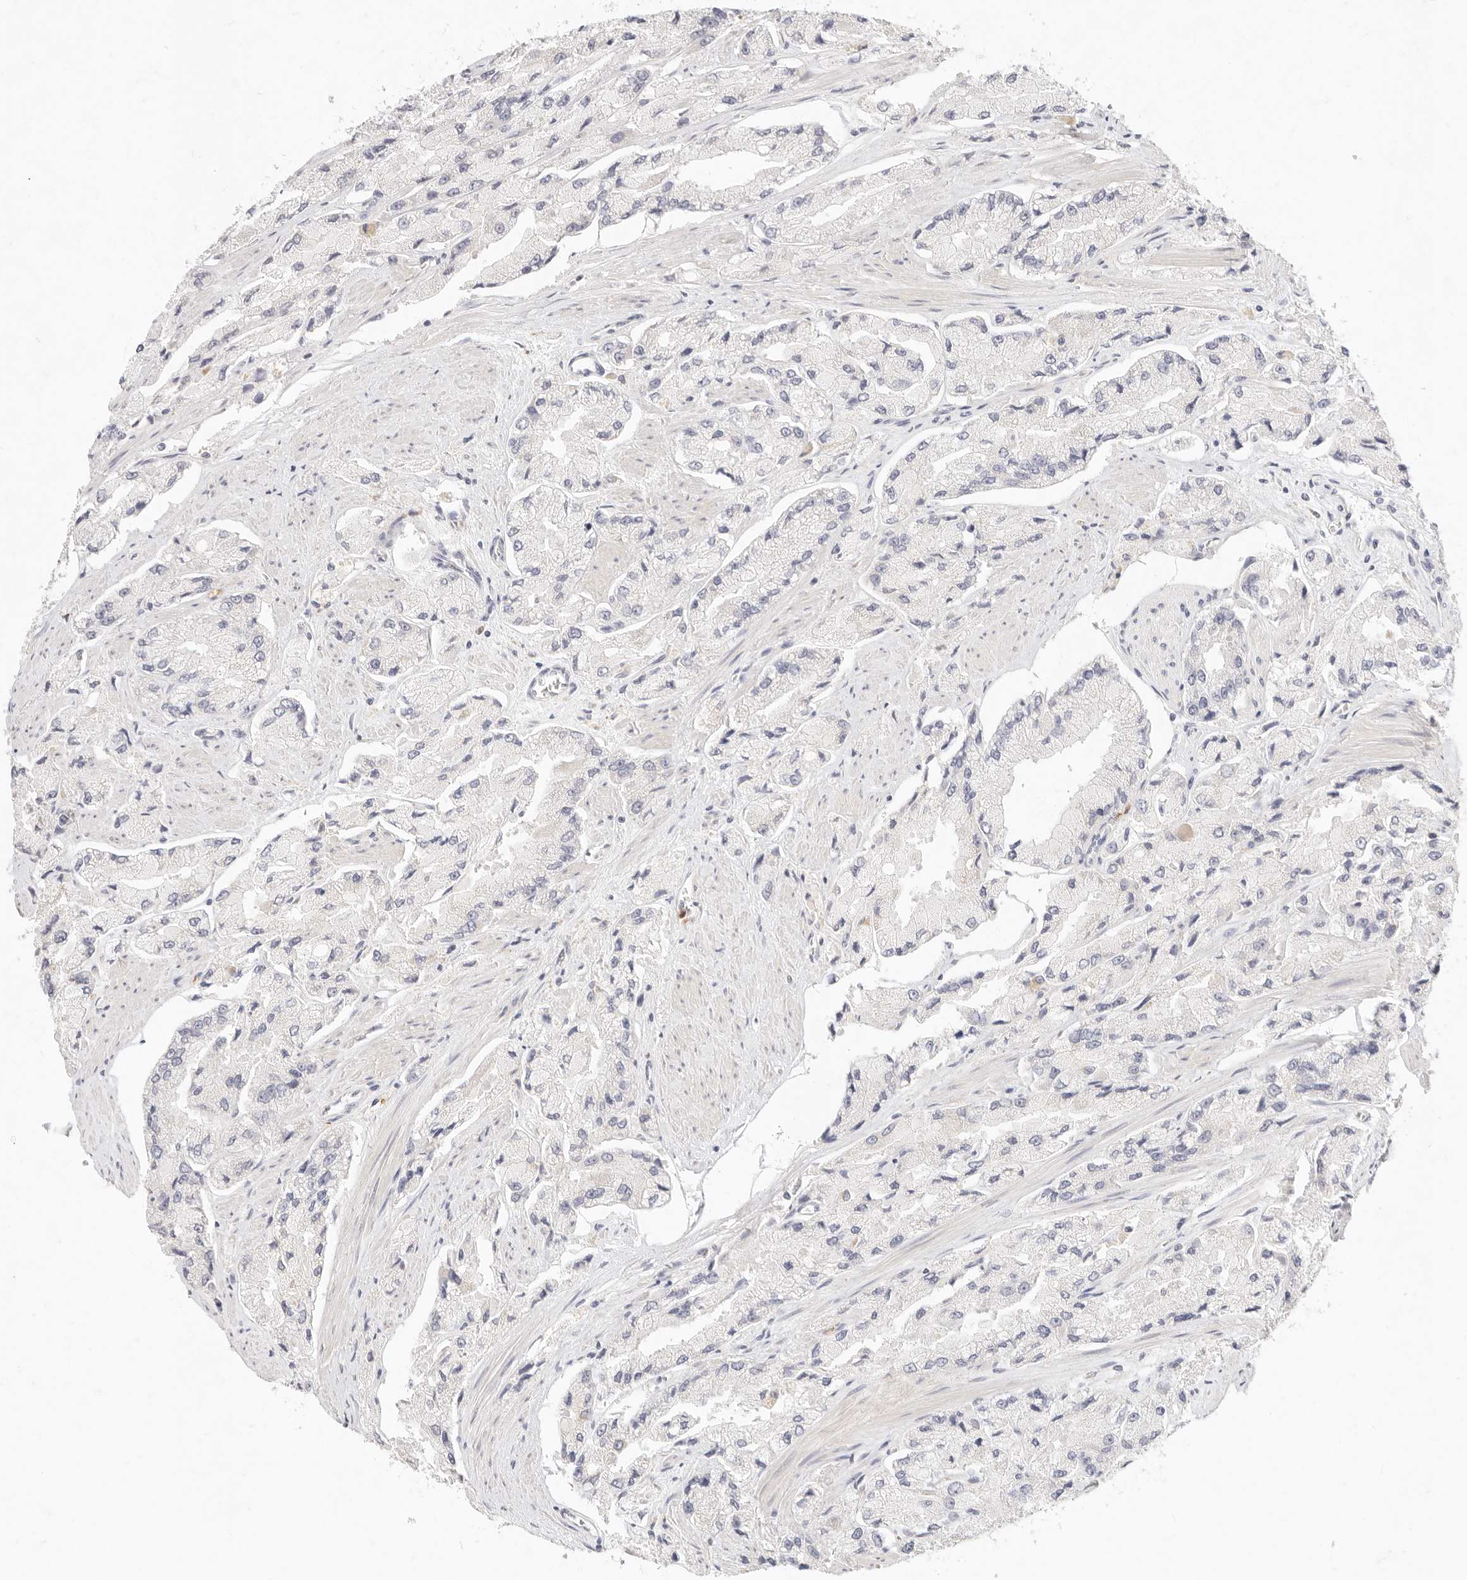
{"staining": {"intensity": "negative", "quantity": "none", "location": "none"}, "tissue": "prostate cancer", "cell_type": "Tumor cells", "image_type": "cancer", "snomed": [{"axis": "morphology", "description": "Adenocarcinoma, High grade"}, {"axis": "topography", "description": "Prostate"}], "caption": "Tumor cells are negative for protein expression in human prostate cancer.", "gene": "GPR84", "patient": {"sex": "male", "age": 58}}